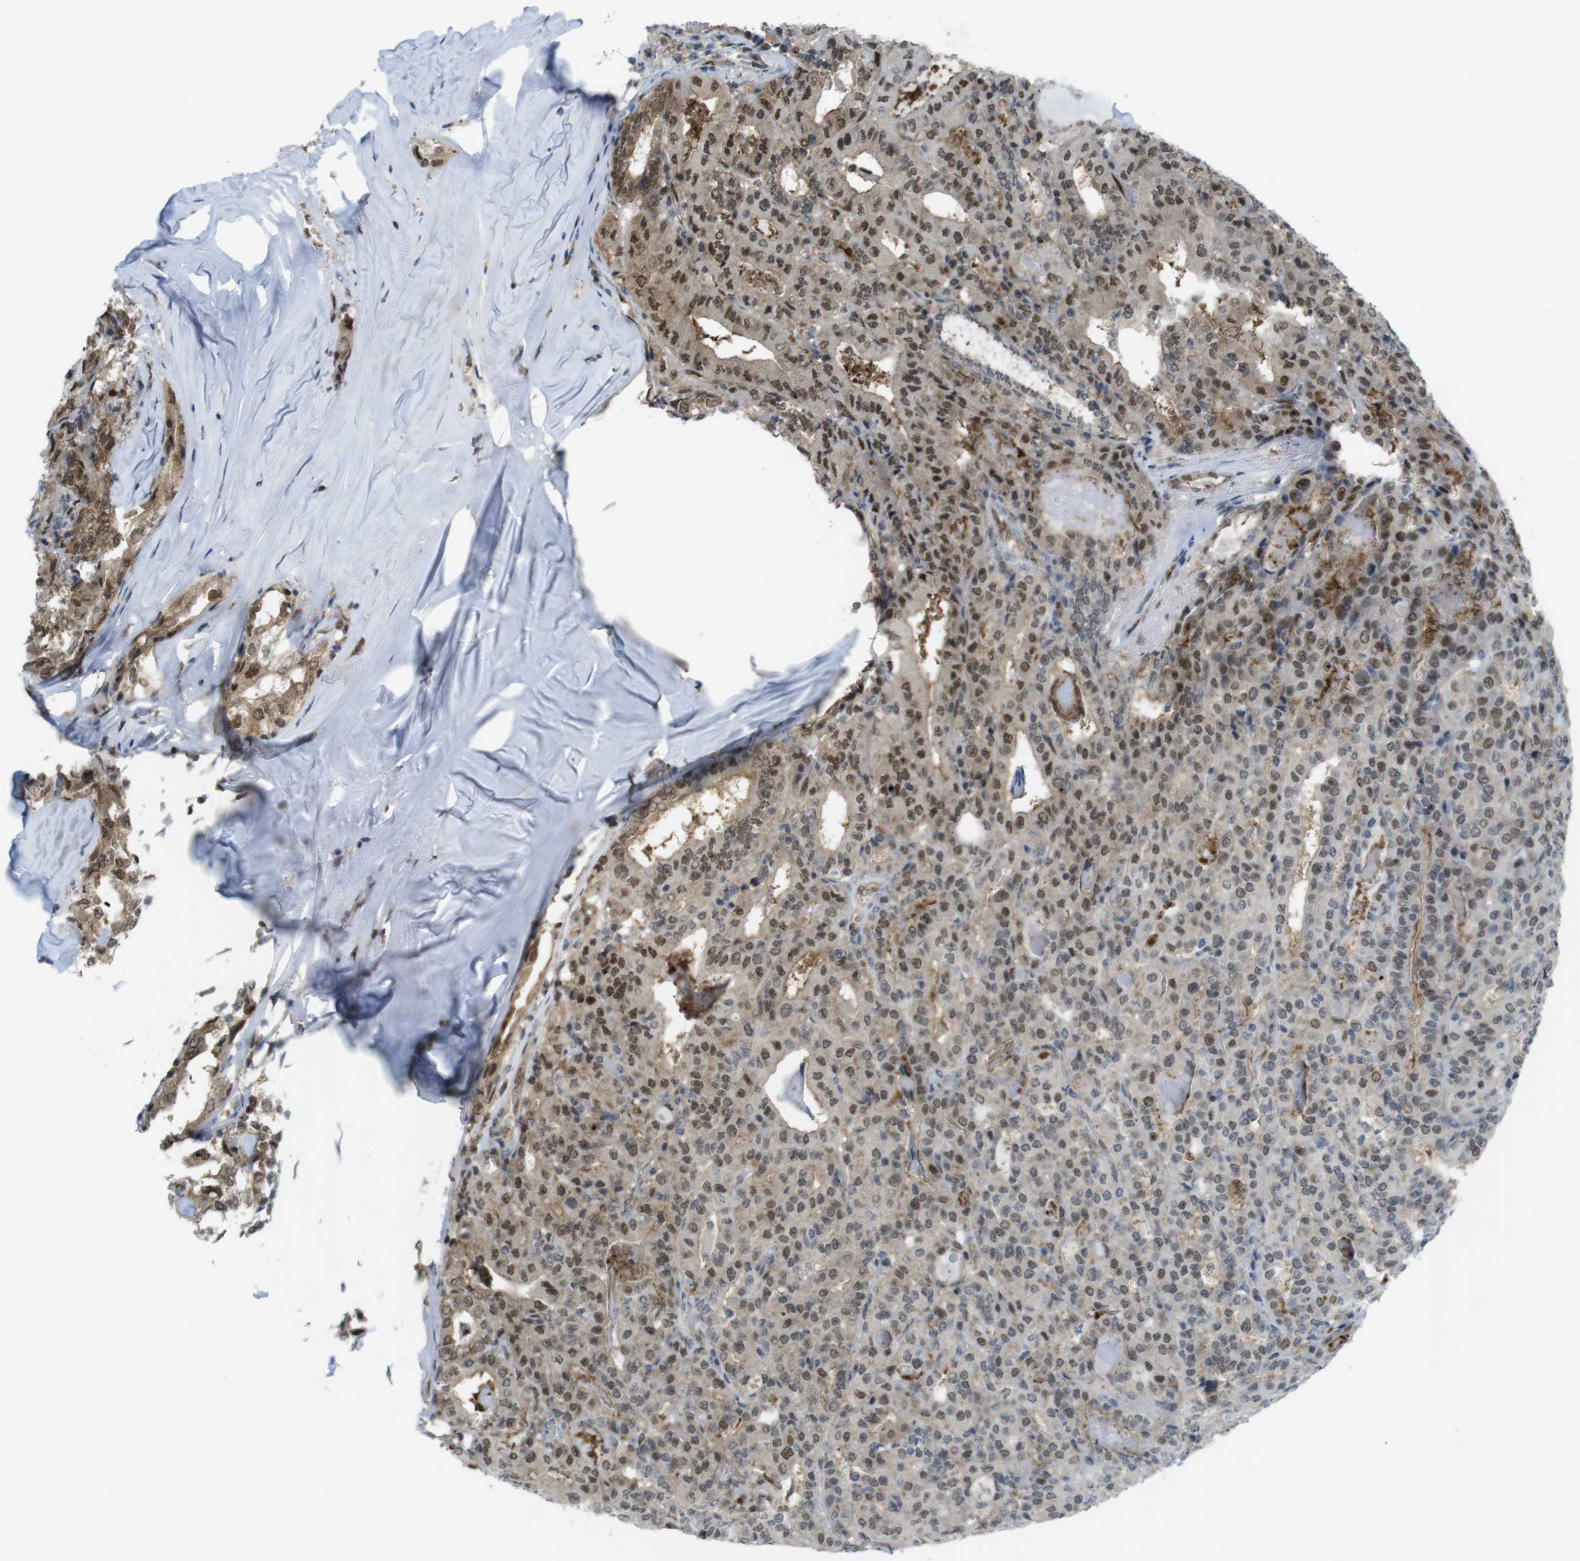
{"staining": {"intensity": "moderate", "quantity": ">75%", "location": "cytoplasmic/membranous,nuclear"}, "tissue": "thyroid cancer", "cell_type": "Tumor cells", "image_type": "cancer", "snomed": [{"axis": "morphology", "description": "Papillary adenocarcinoma, NOS"}, {"axis": "topography", "description": "Thyroid gland"}], "caption": "Protein expression analysis of human thyroid papillary adenocarcinoma reveals moderate cytoplasmic/membranous and nuclear positivity in approximately >75% of tumor cells.", "gene": "UBB", "patient": {"sex": "female", "age": 42}}